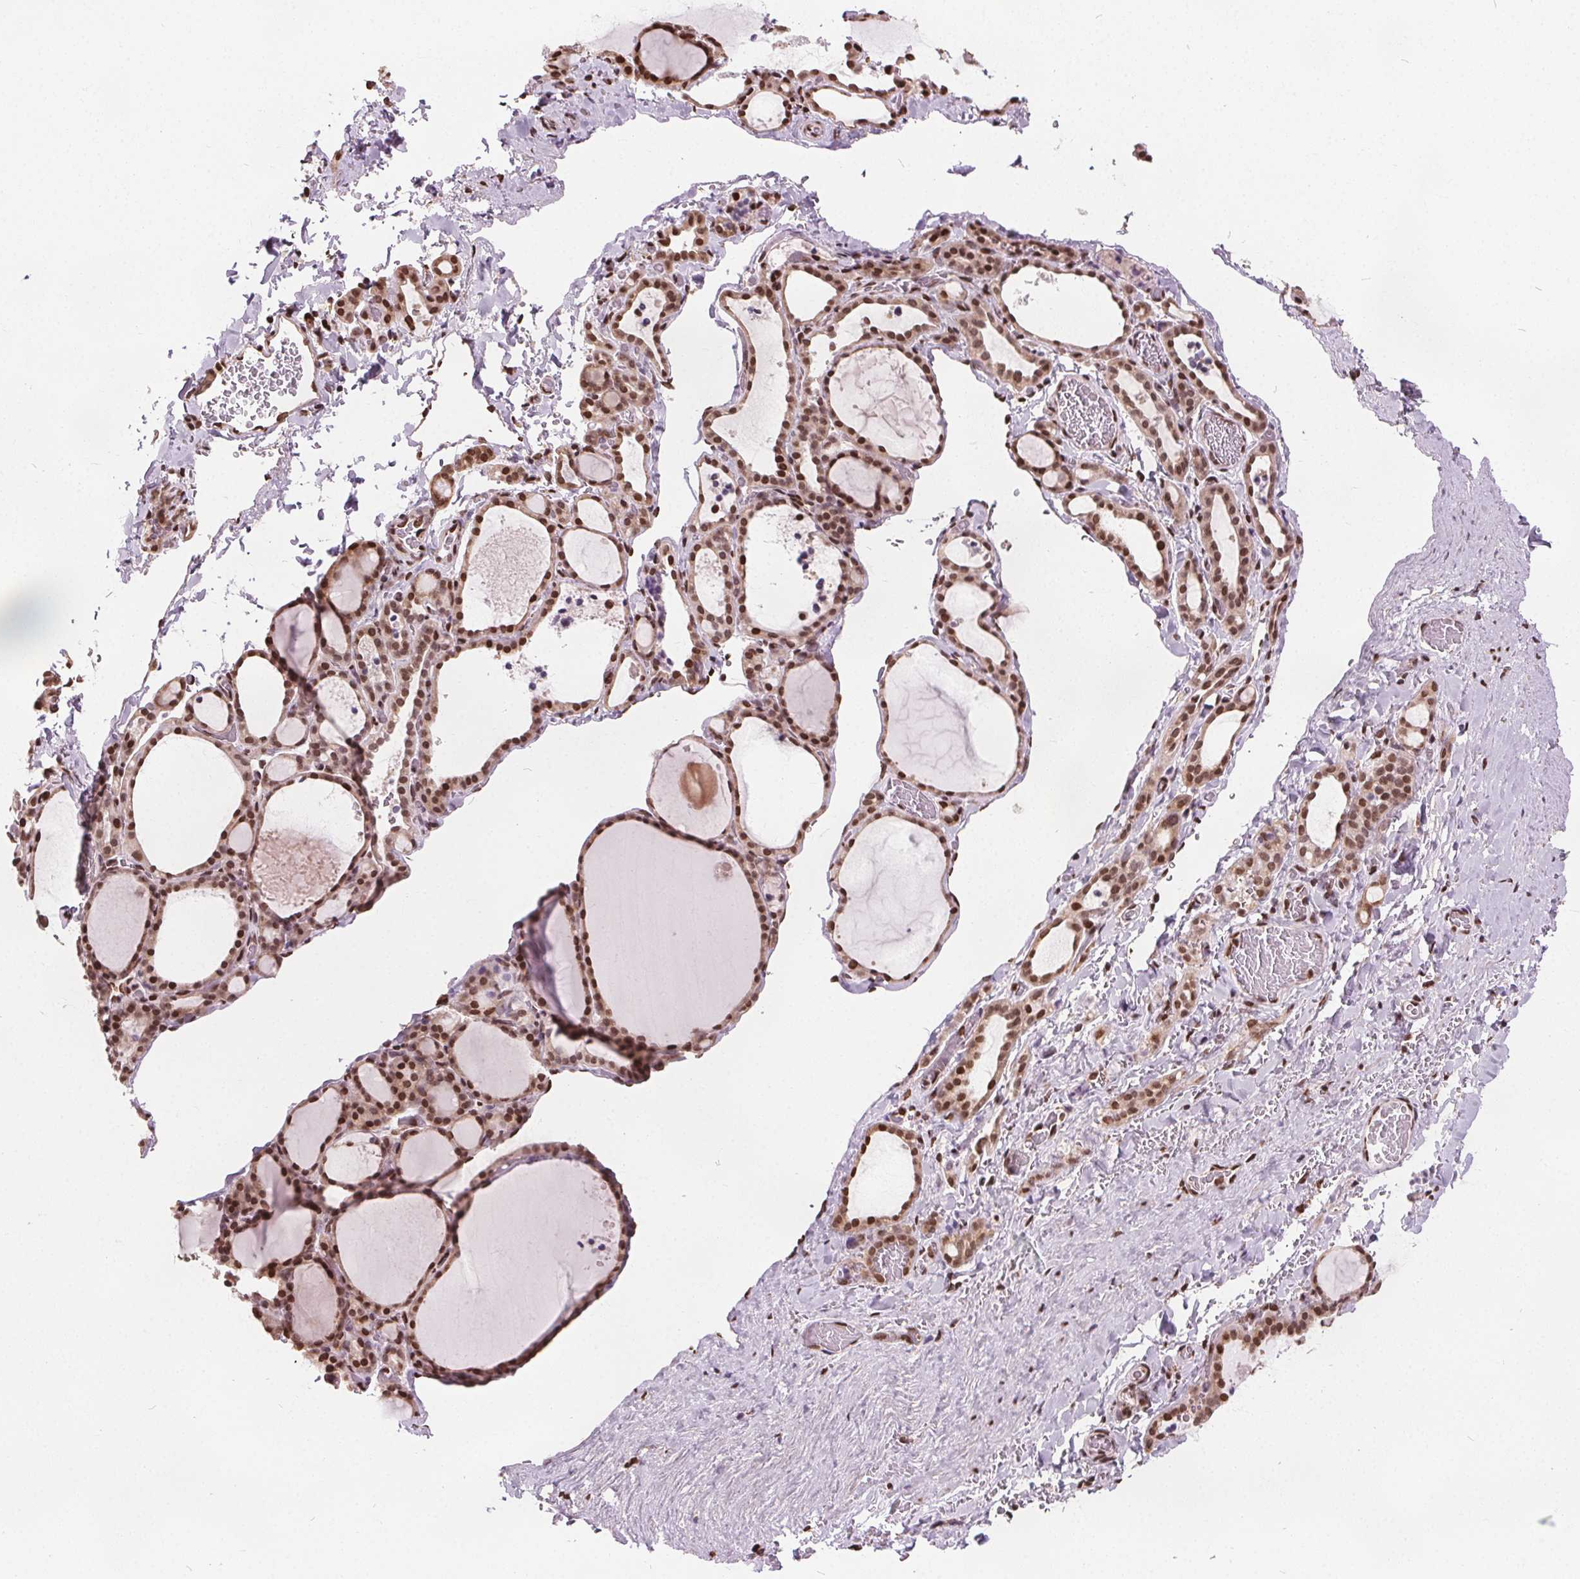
{"staining": {"intensity": "moderate", "quantity": ">75%", "location": "nuclear"}, "tissue": "thyroid gland", "cell_type": "Glandular cells", "image_type": "normal", "snomed": [{"axis": "morphology", "description": "Normal tissue, NOS"}, {"axis": "topography", "description": "Thyroid gland"}], "caption": "Brown immunohistochemical staining in benign thyroid gland displays moderate nuclear staining in about >75% of glandular cells. The staining was performed using DAB (3,3'-diaminobenzidine), with brown indicating positive protein expression. Nuclei are stained blue with hematoxylin.", "gene": "ISLR2", "patient": {"sex": "female", "age": 22}}